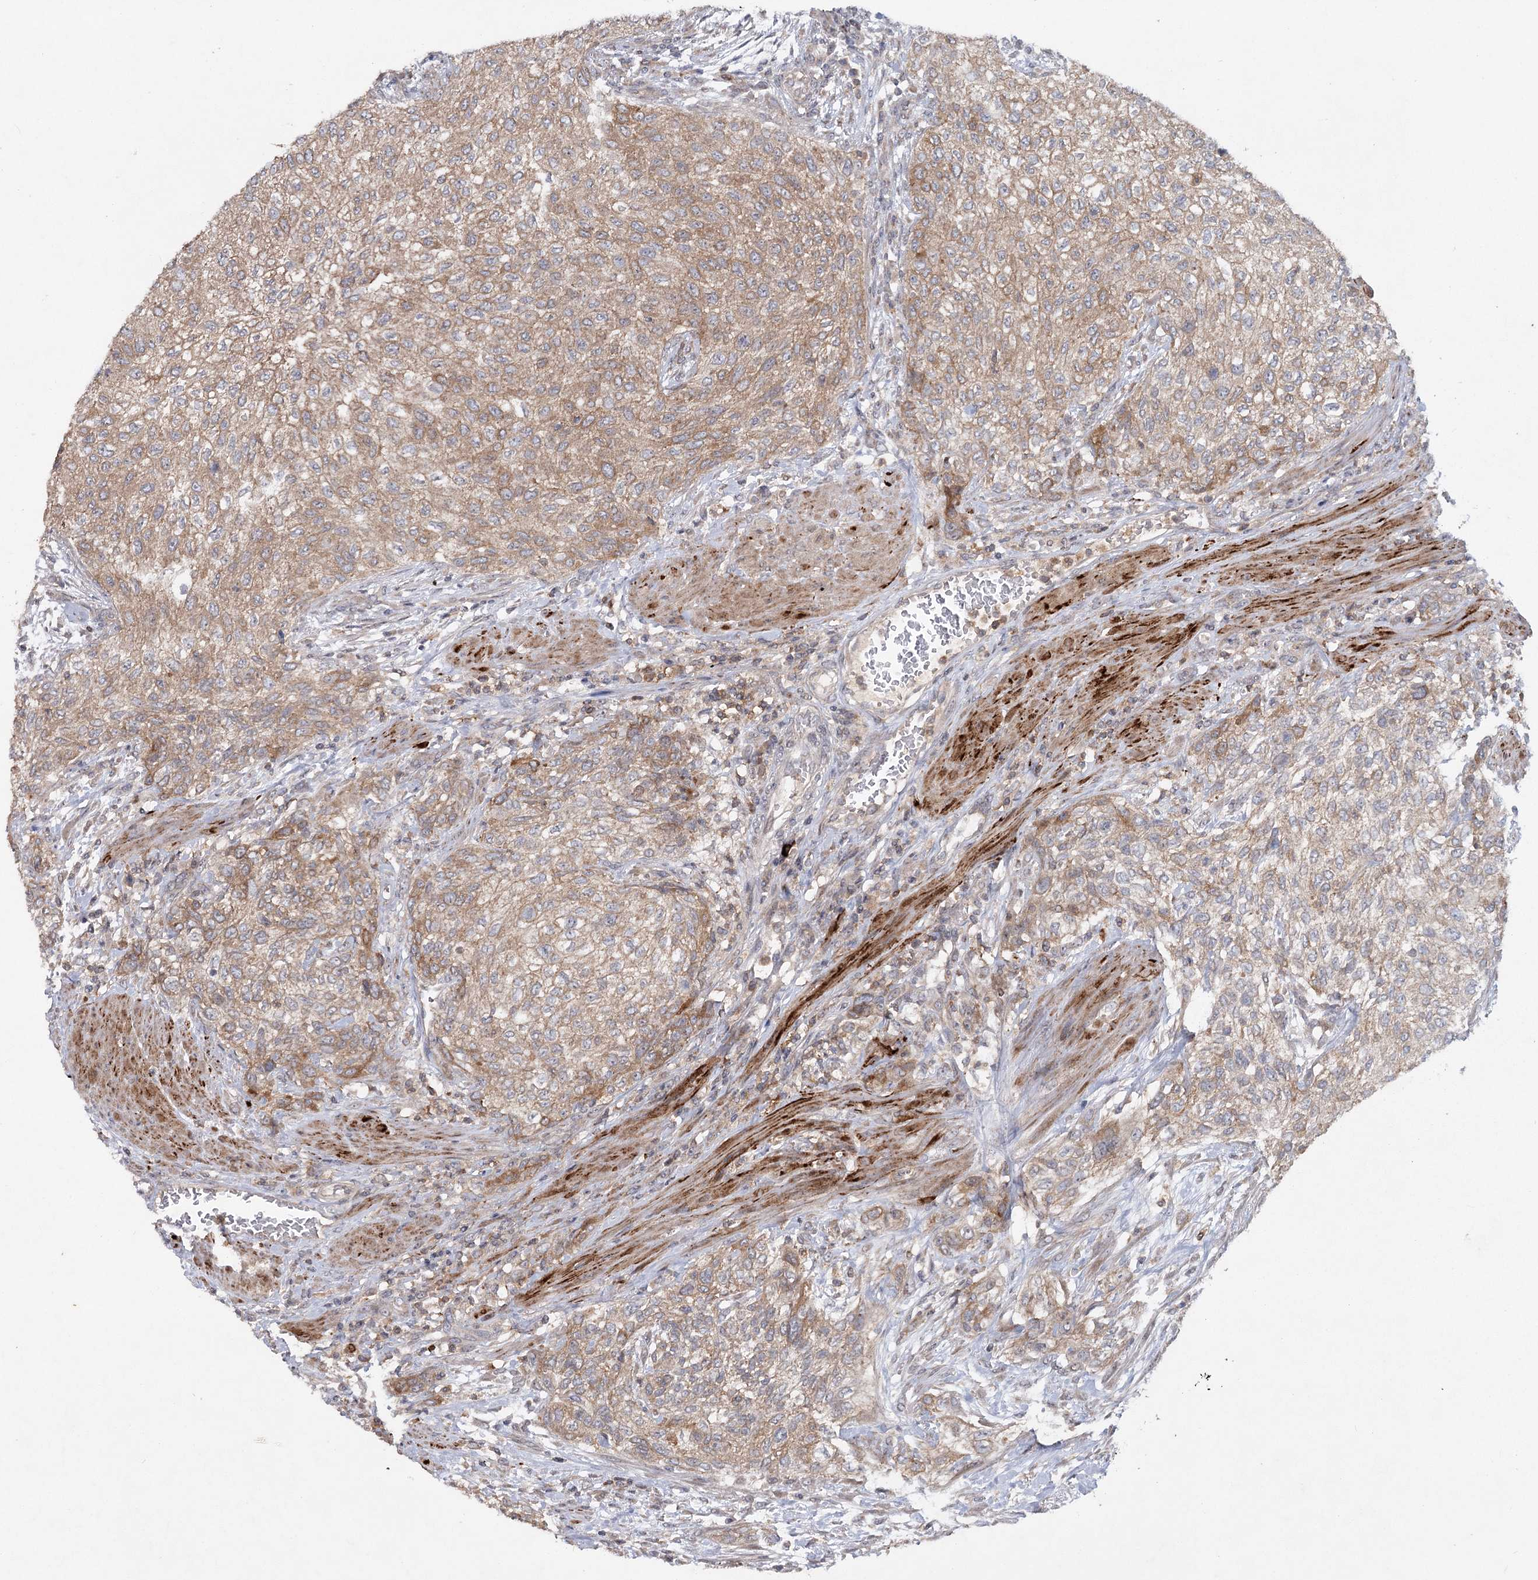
{"staining": {"intensity": "moderate", "quantity": ">75%", "location": "cytoplasmic/membranous"}, "tissue": "urothelial cancer", "cell_type": "Tumor cells", "image_type": "cancer", "snomed": [{"axis": "morphology", "description": "Urothelial carcinoma, High grade"}, {"axis": "topography", "description": "Urinary bladder"}], "caption": "Human urothelial cancer stained with a brown dye demonstrates moderate cytoplasmic/membranous positive staining in about >75% of tumor cells.", "gene": "MAP3K13", "patient": {"sex": "male", "age": 35}}